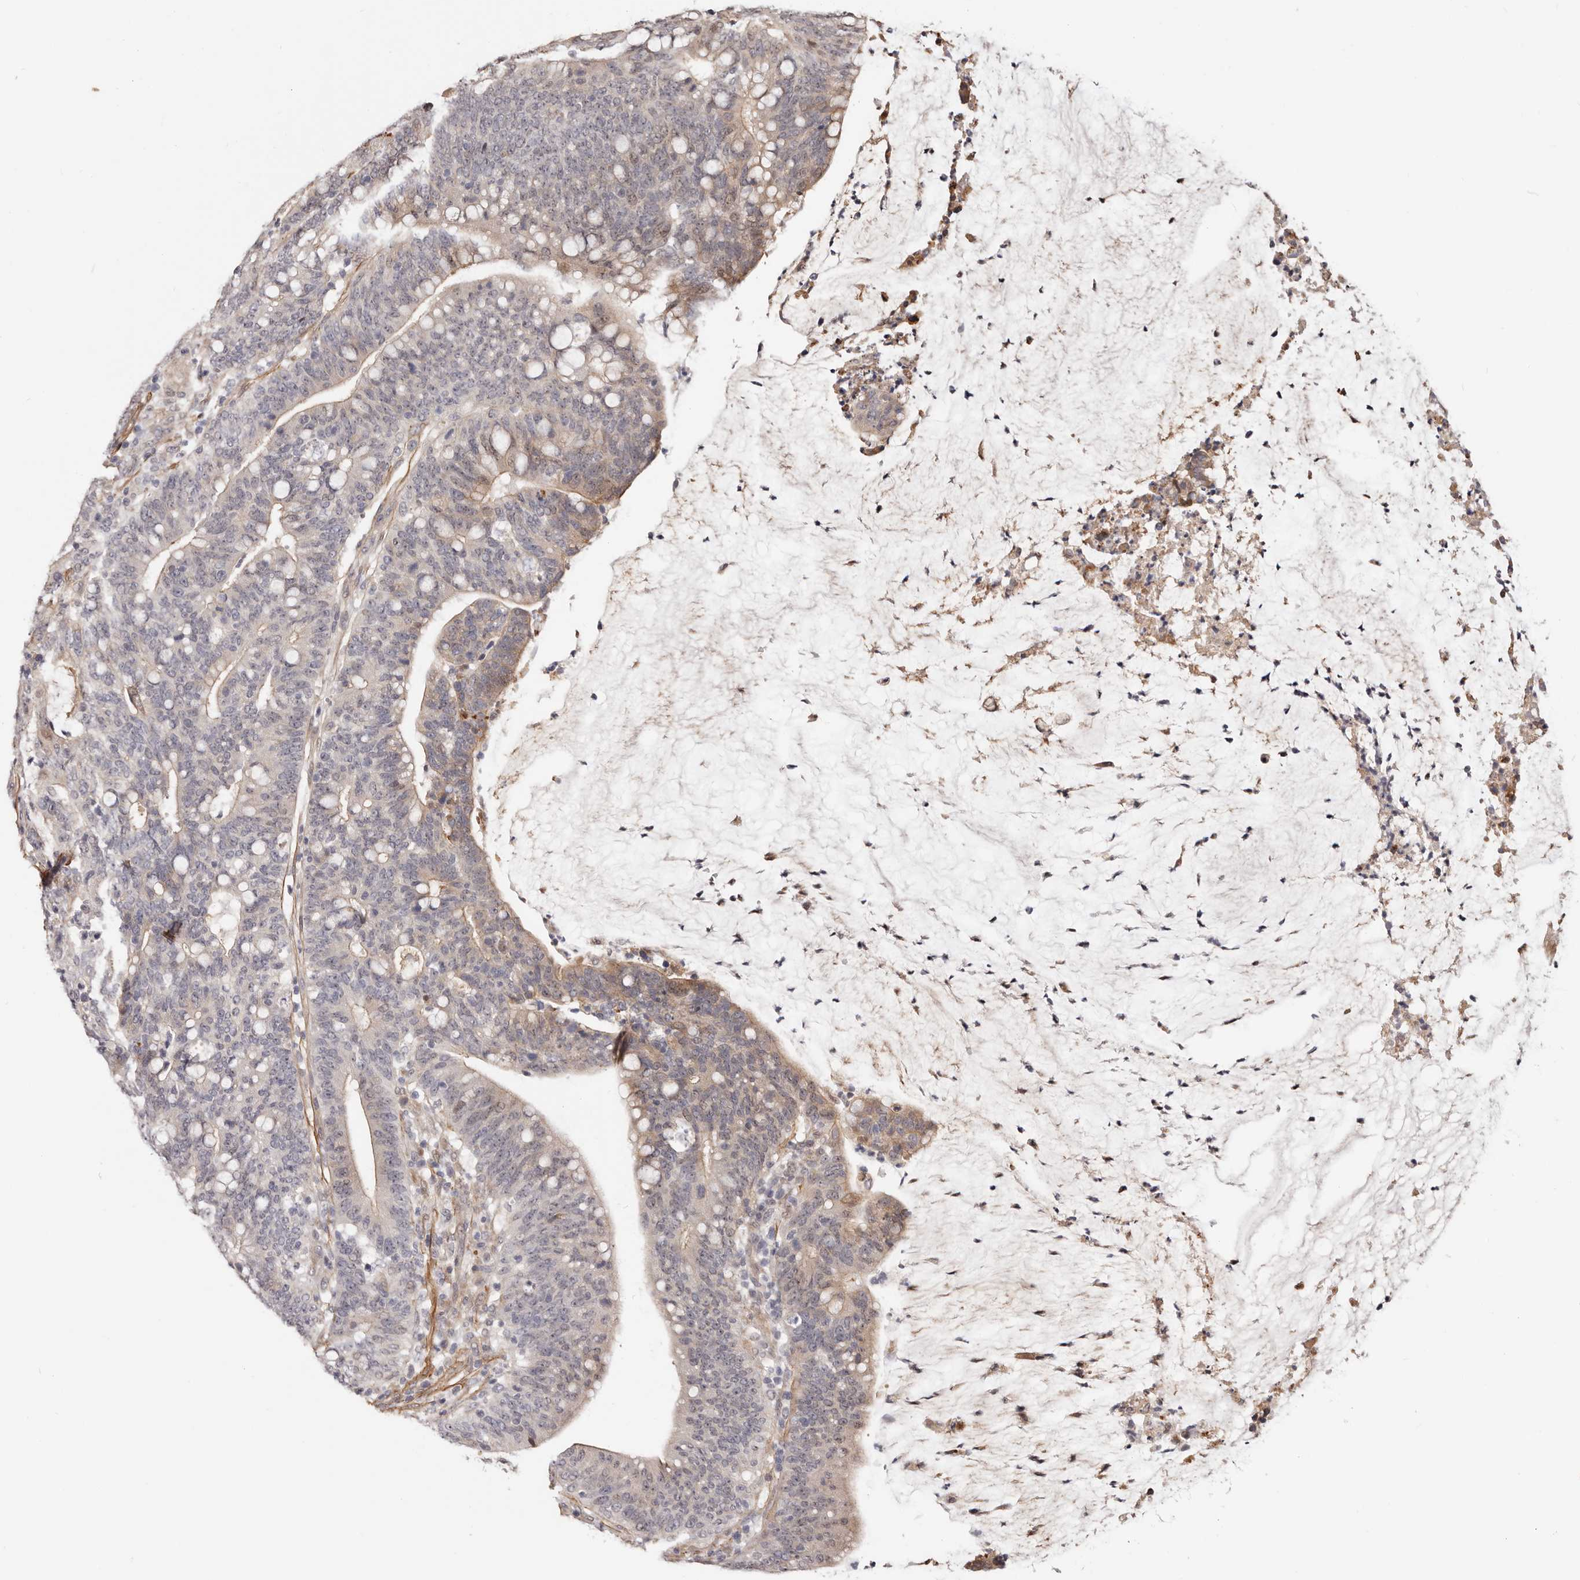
{"staining": {"intensity": "weak", "quantity": "25%-75%", "location": "cytoplasmic/membranous"}, "tissue": "colorectal cancer", "cell_type": "Tumor cells", "image_type": "cancer", "snomed": [{"axis": "morphology", "description": "Adenocarcinoma, NOS"}, {"axis": "topography", "description": "Colon"}], "caption": "IHC image of neoplastic tissue: adenocarcinoma (colorectal) stained using immunohistochemistry displays low levels of weak protein expression localized specifically in the cytoplasmic/membranous of tumor cells, appearing as a cytoplasmic/membranous brown color.", "gene": "TRIP13", "patient": {"sex": "female", "age": 66}}